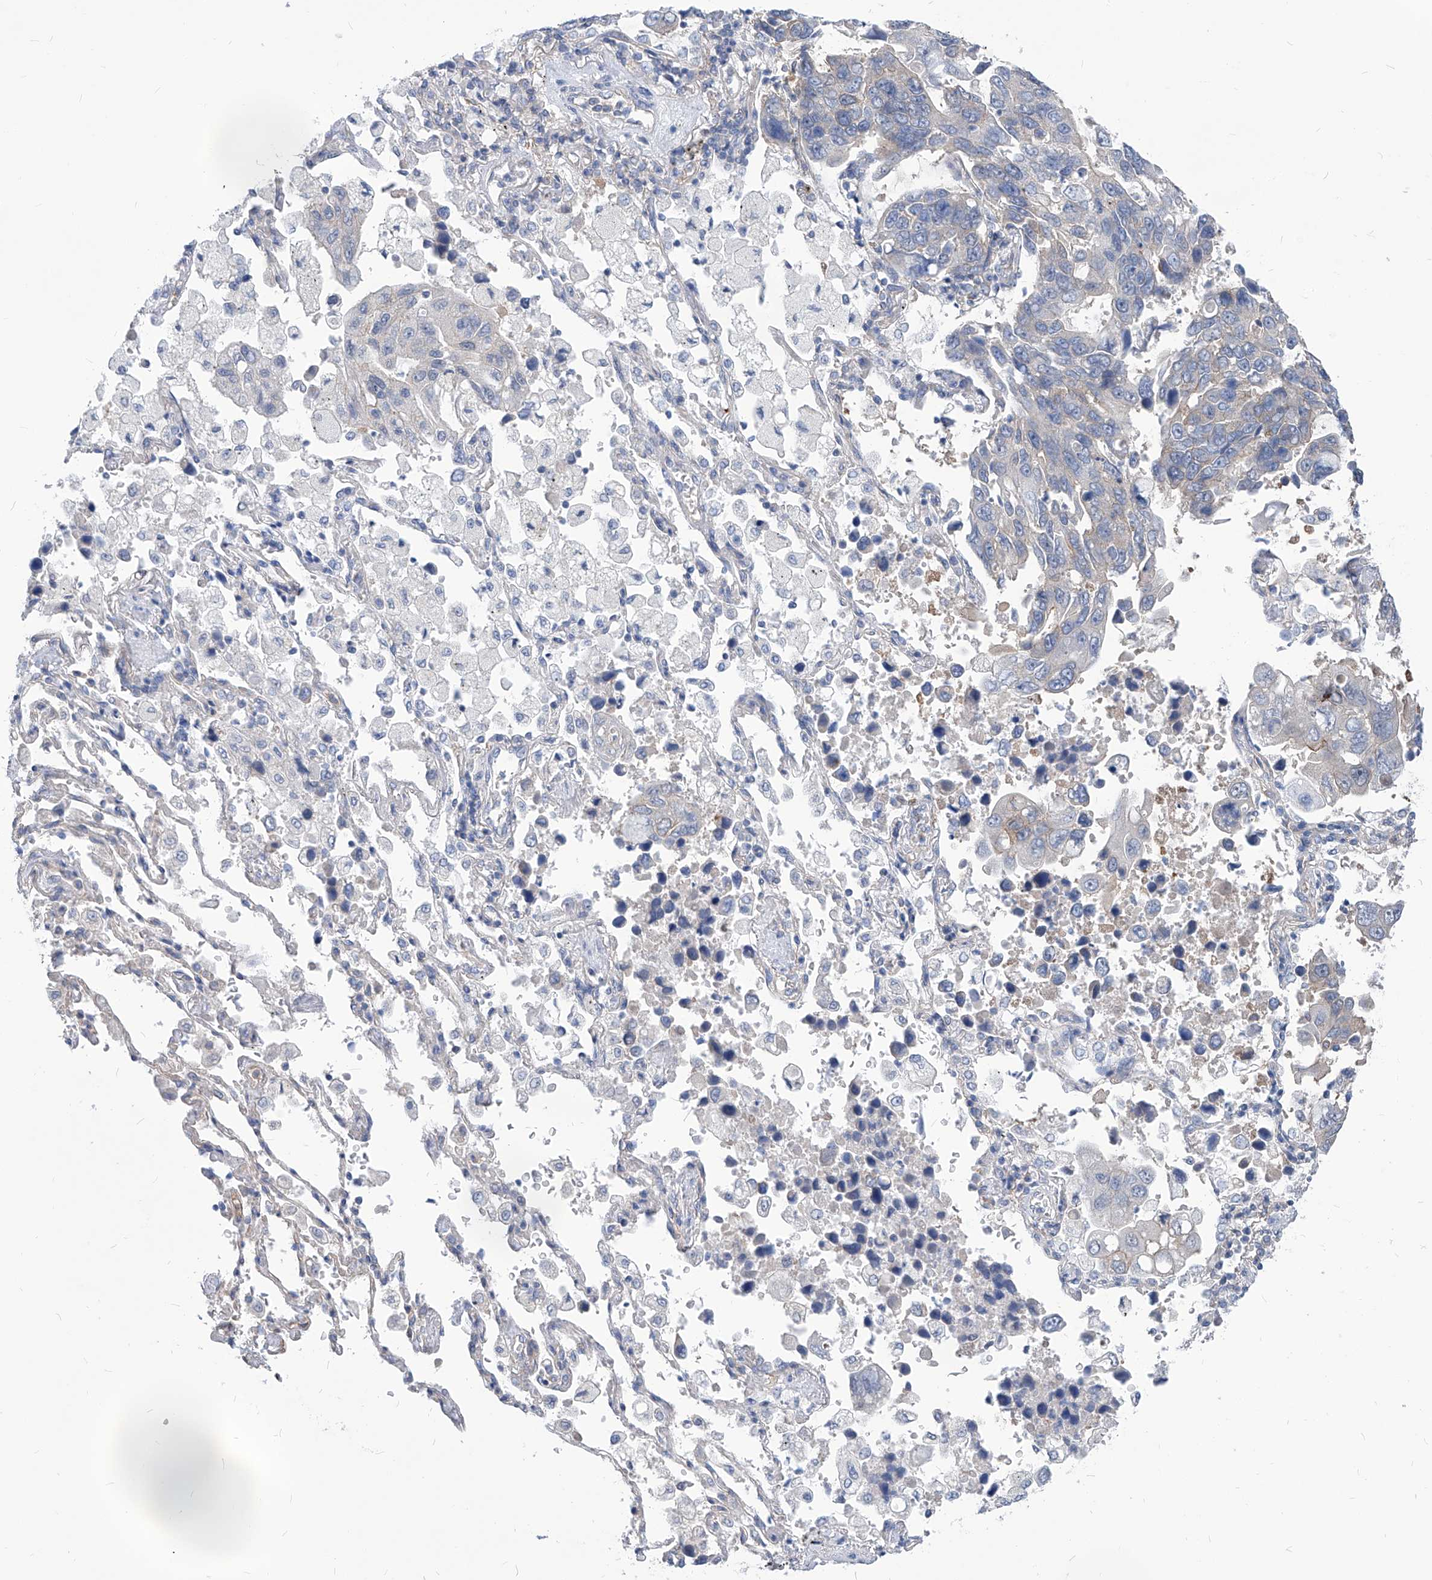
{"staining": {"intensity": "negative", "quantity": "none", "location": "none"}, "tissue": "lung cancer", "cell_type": "Tumor cells", "image_type": "cancer", "snomed": [{"axis": "morphology", "description": "Adenocarcinoma, NOS"}, {"axis": "topography", "description": "Lung"}], "caption": "Tumor cells are negative for protein expression in human lung cancer (adenocarcinoma).", "gene": "AKAP10", "patient": {"sex": "male", "age": 64}}